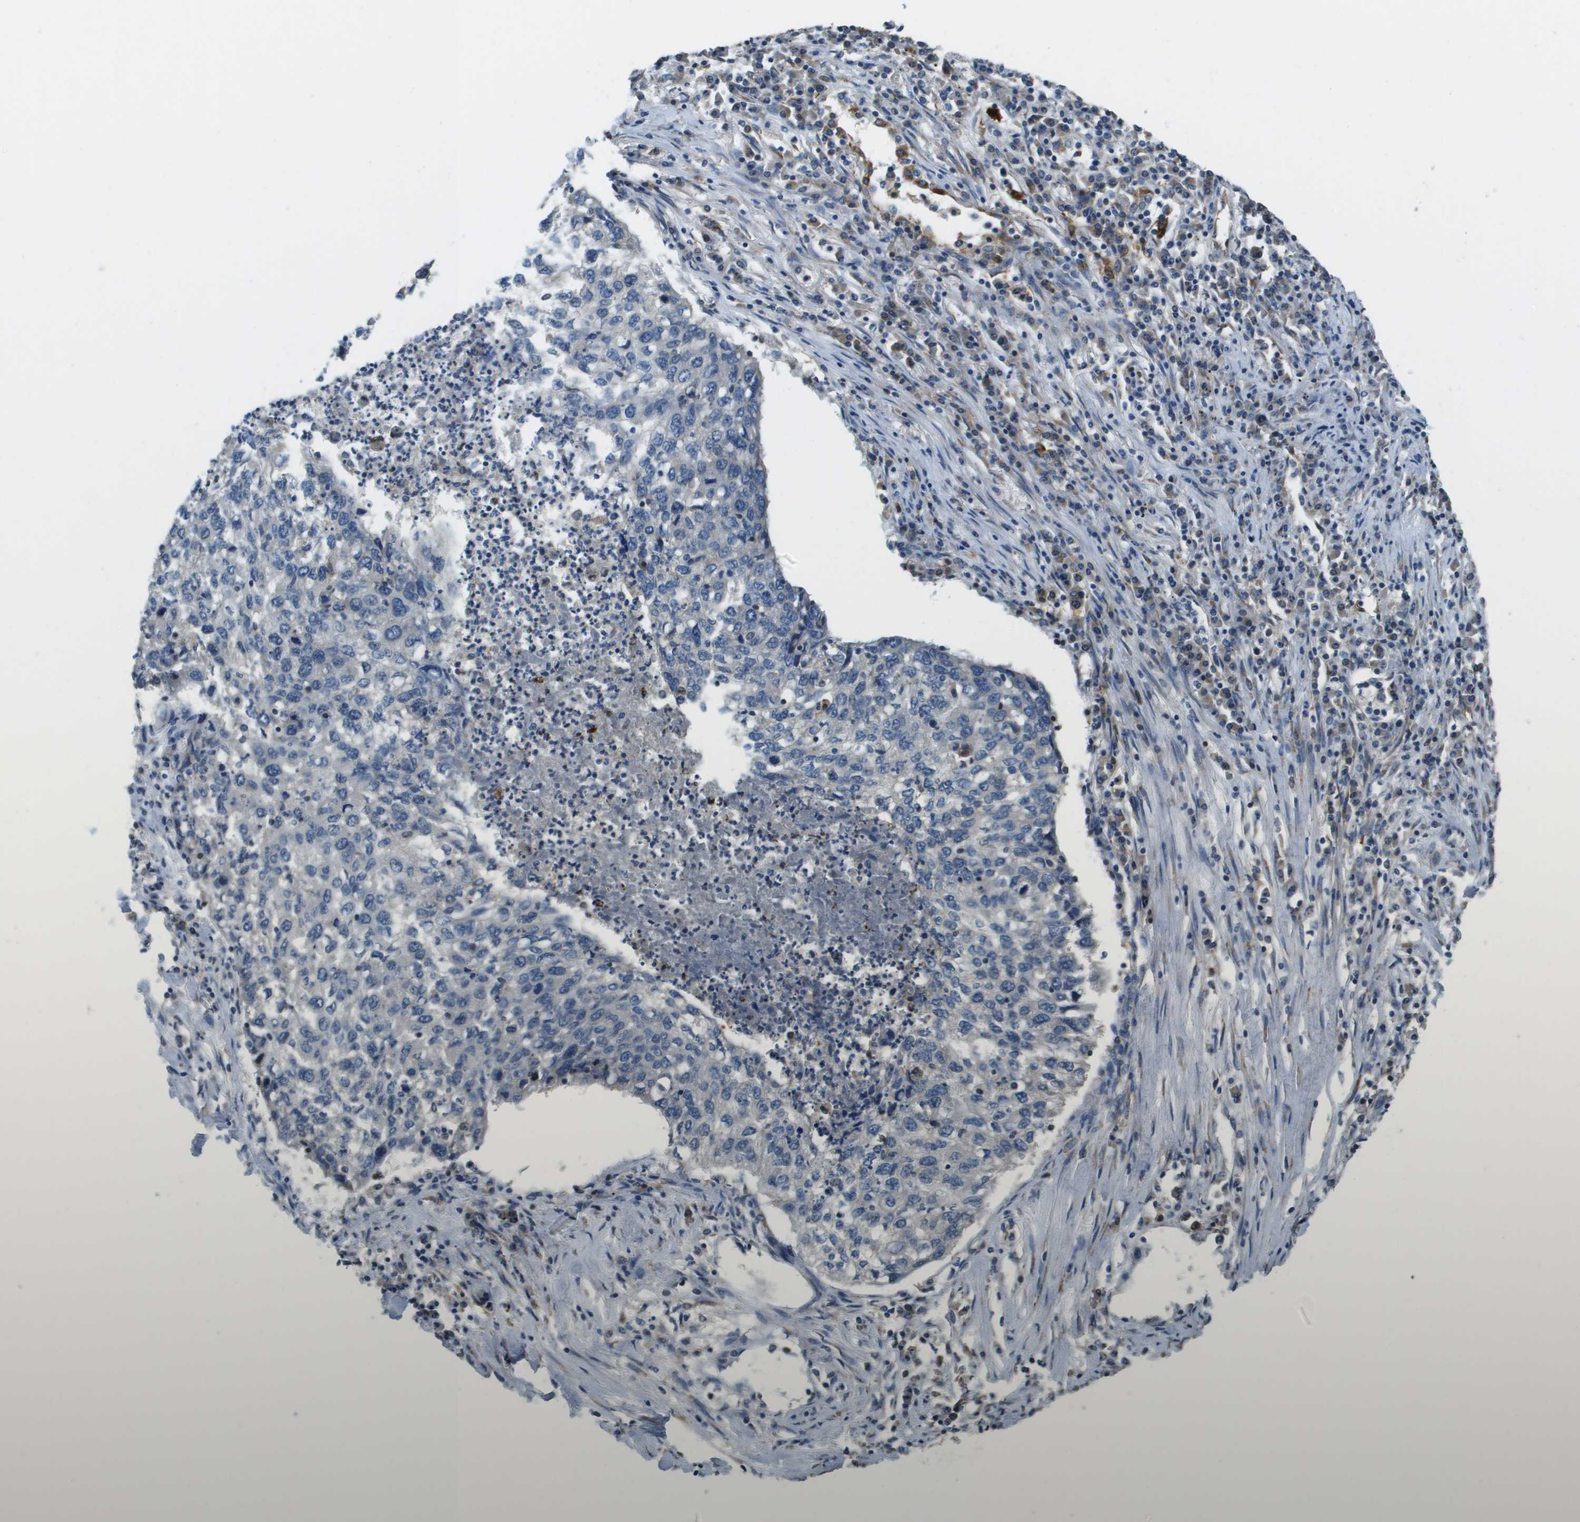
{"staining": {"intensity": "negative", "quantity": "none", "location": "none"}, "tissue": "lung cancer", "cell_type": "Tumor cells", "image_type": "cancer", "snomed": [{"axis": "morphology", "description": "Squamous cell carcinoma, NOS"}, {"axis": "topography", "description": "Lung"}], "caption": "Lung squamous cell carcinoma stained for a protein using immunohistochemistry demonstrates no positivity tumor cells.", "gene": "SAMSN1", "patient": {"sex": "female", "age": 63}}